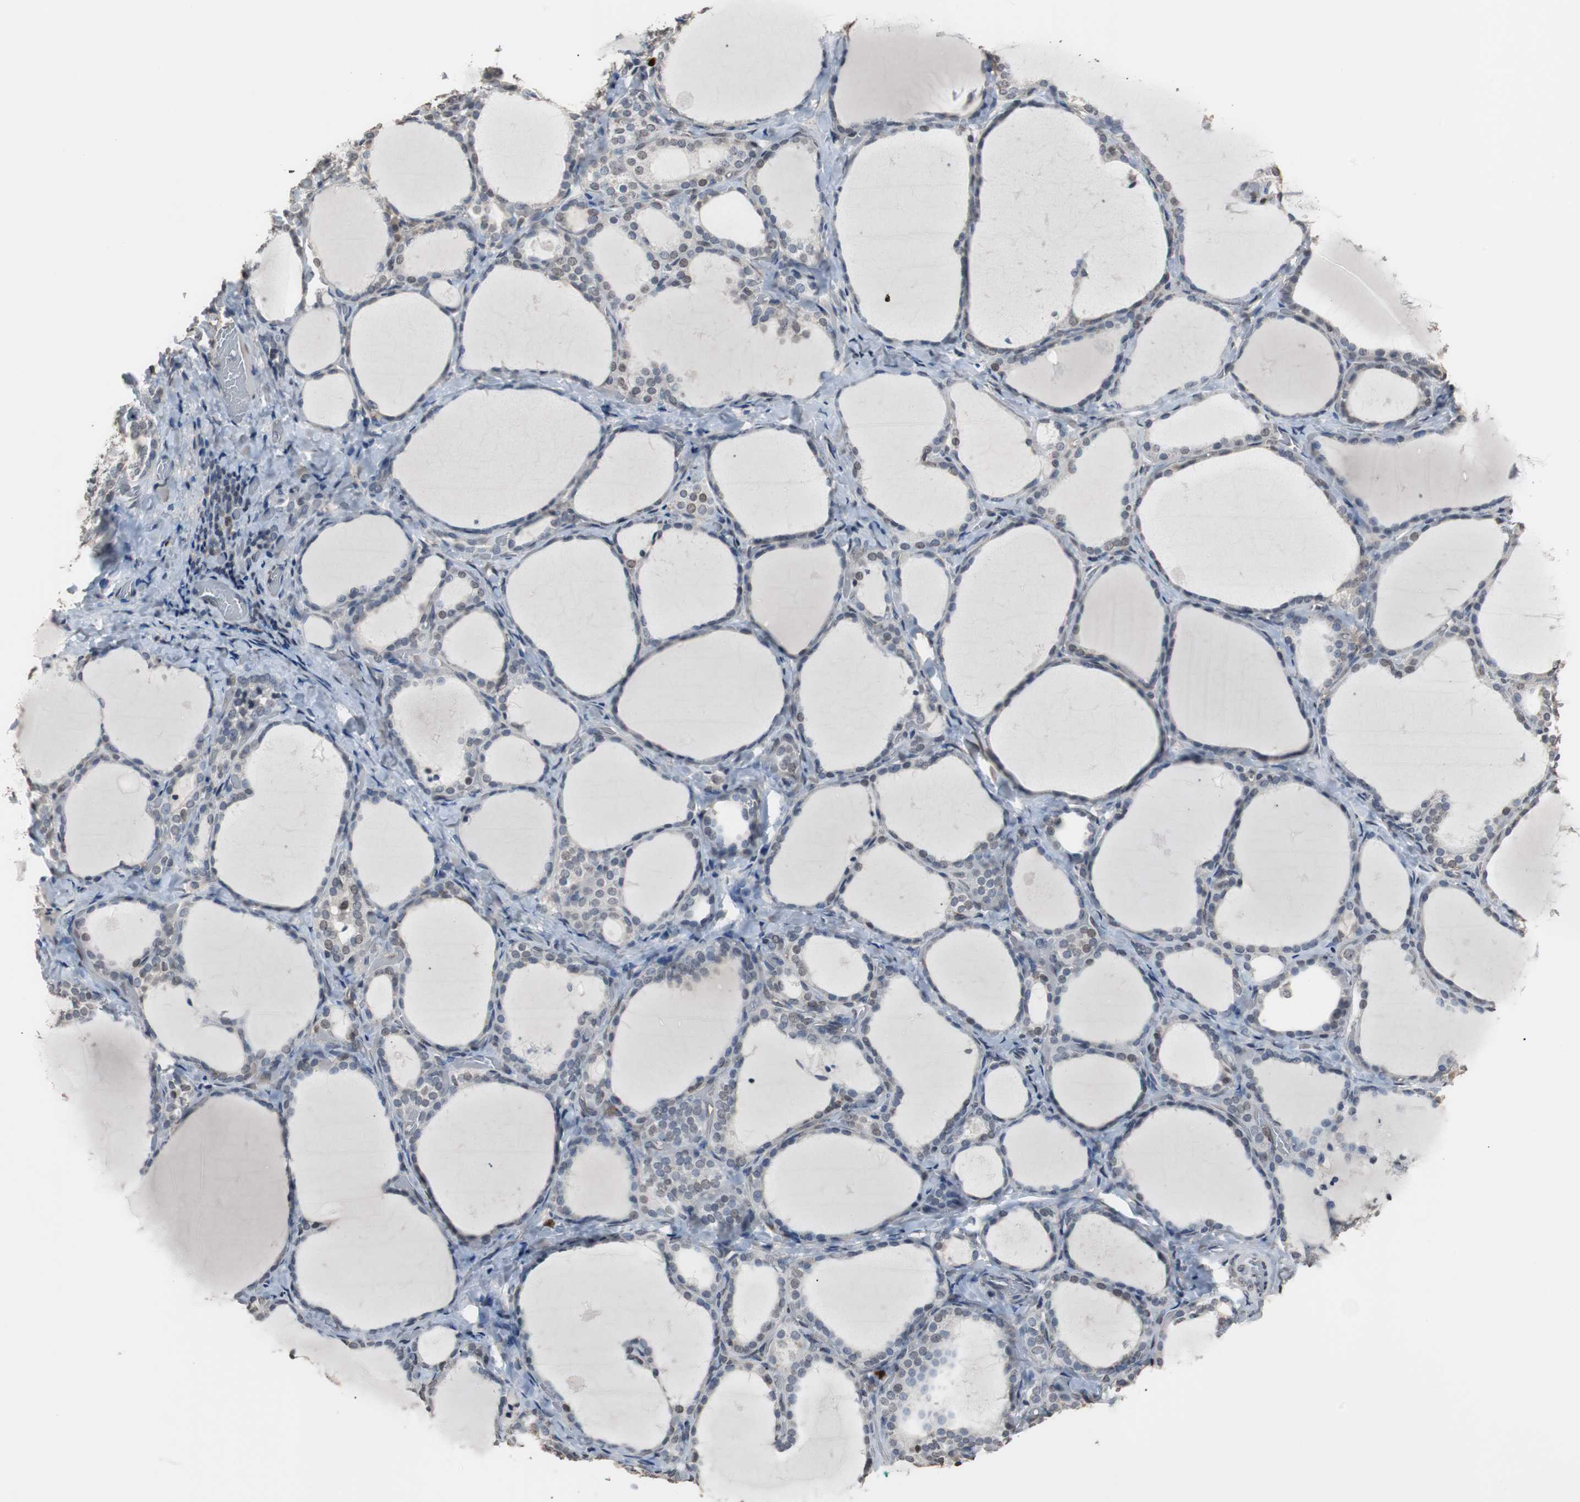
{"staining": {"intensity": "weak", "quantity": "25%-75%", "location": "nuclear"}, "tissue": "thyroid gland", "cell_type": "Glandular cells", "image_type": "normal", "snomed": [{"axis": "morphology", "description": "Normal tissue, NOS"}, {"axis": "morphology", "description": "Papillary adenocarcinoma, NOS"}, {"axis": "topography", "description": "Thyroid gland"}], "caption": "Immunohistochemical staining of benign thyroid gland displays low levels of weak nuclear positivity in about 25%-75% of glandular cells.", "gene": "TOP2A", "patient": {"sex": "female", "age": 30}}